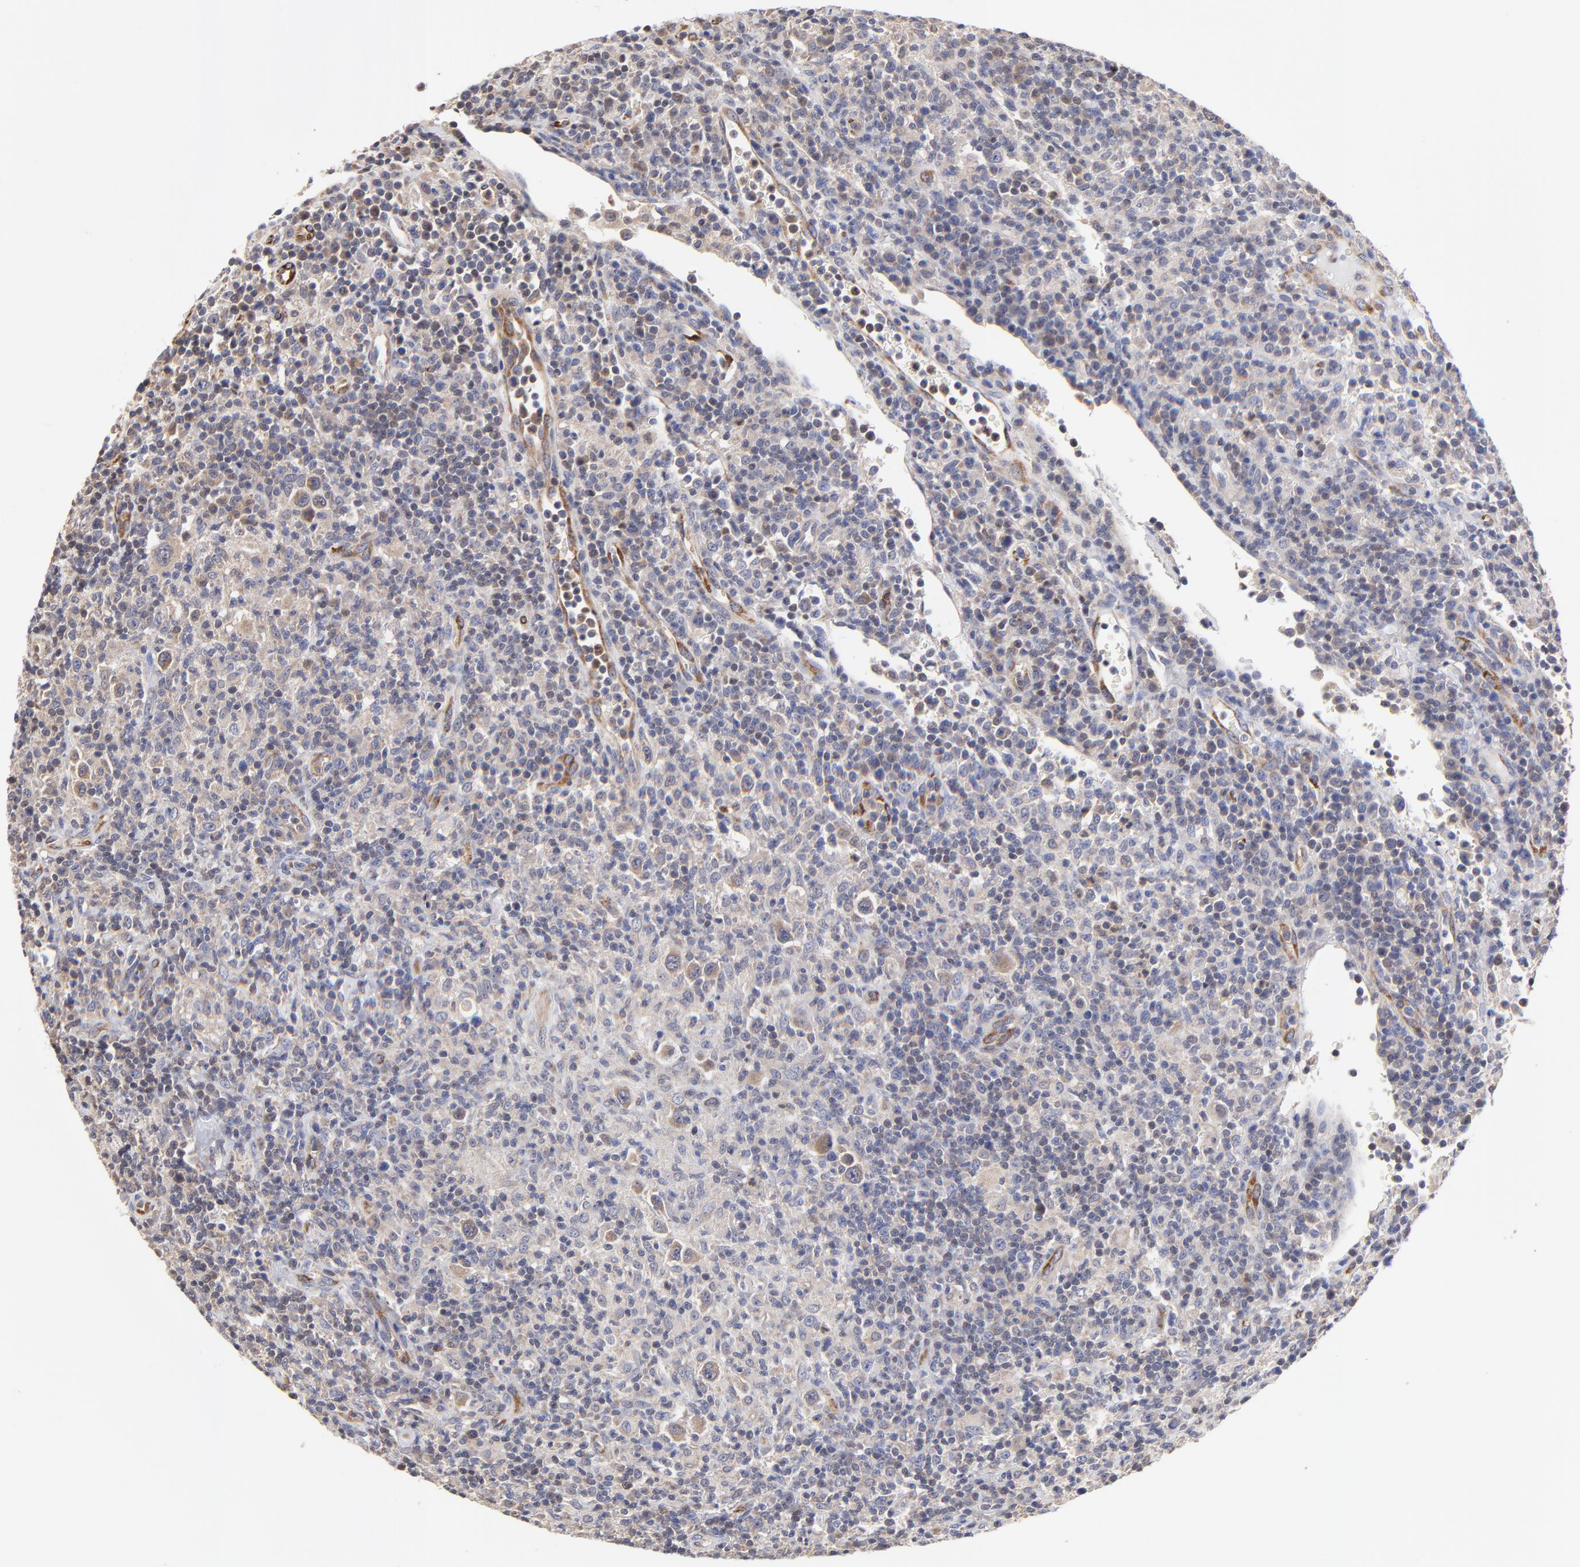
{"staining": {"intensity": "moderate", "quantity": "<25%", "location": "cytoplasmic/membranous"}, "tissue": "lymphoma", "cell_type": "Tumor cells", "image_type": "cancer", "snomed": [{"axis": "morphology", "description": "Hodgkin's disease, NOS"}, {"axis": "topography", "description": "Lymph node"}], "caption": "The photomicrograph reveals staining of Hodgkin's disease, revealing moderate cytoplasmic/membranous protein positivity (brown color) within tumor cells. Immunohistochemistry stains the protein in brown and the nuclei are stained blue.", "gene": "PCMT1", "patient": {"sex": "male", "age": 65}}